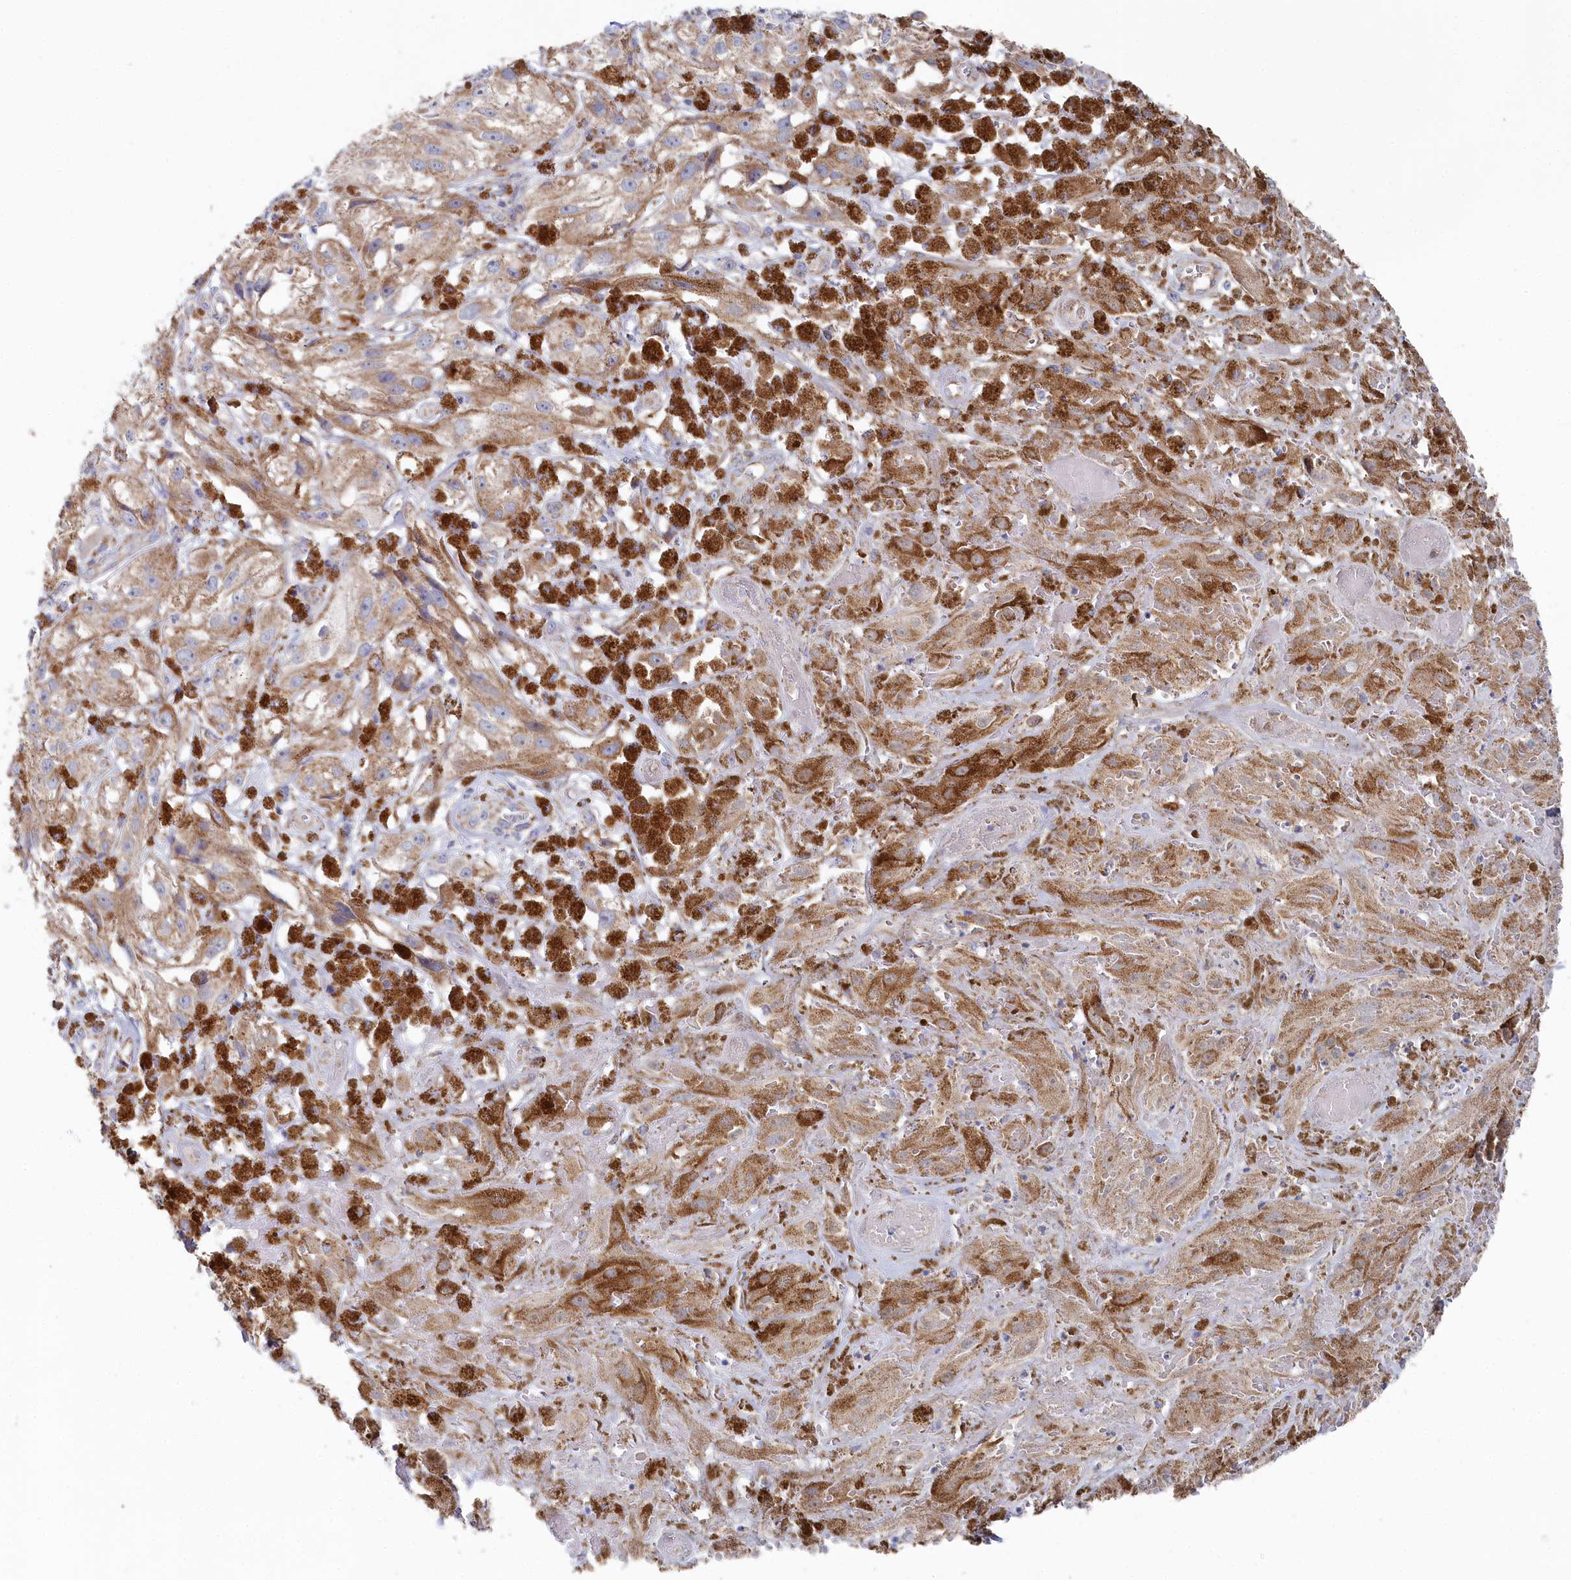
{"staining": {"intensity": "moderate", "quantity": ">75%", "location": "cytoplasmic/membranous"}, "tissue": "melanoma", "cell_type": "Tumor cells", "image_type": "cancer", "snomed": [{"axis": "morphology", "description": "Malignant melanoma, NOS"}, {"axis": "topography", "description": "Skin"}], "caption": "This micrograph exhibits IHC staining of malignant melanoma, with medium moderate cytoplasmic/membranous positivity in approximately >75% of tumor cells.", "gene": "GLS2", "patient": {"sex": "male", "age": 88}}